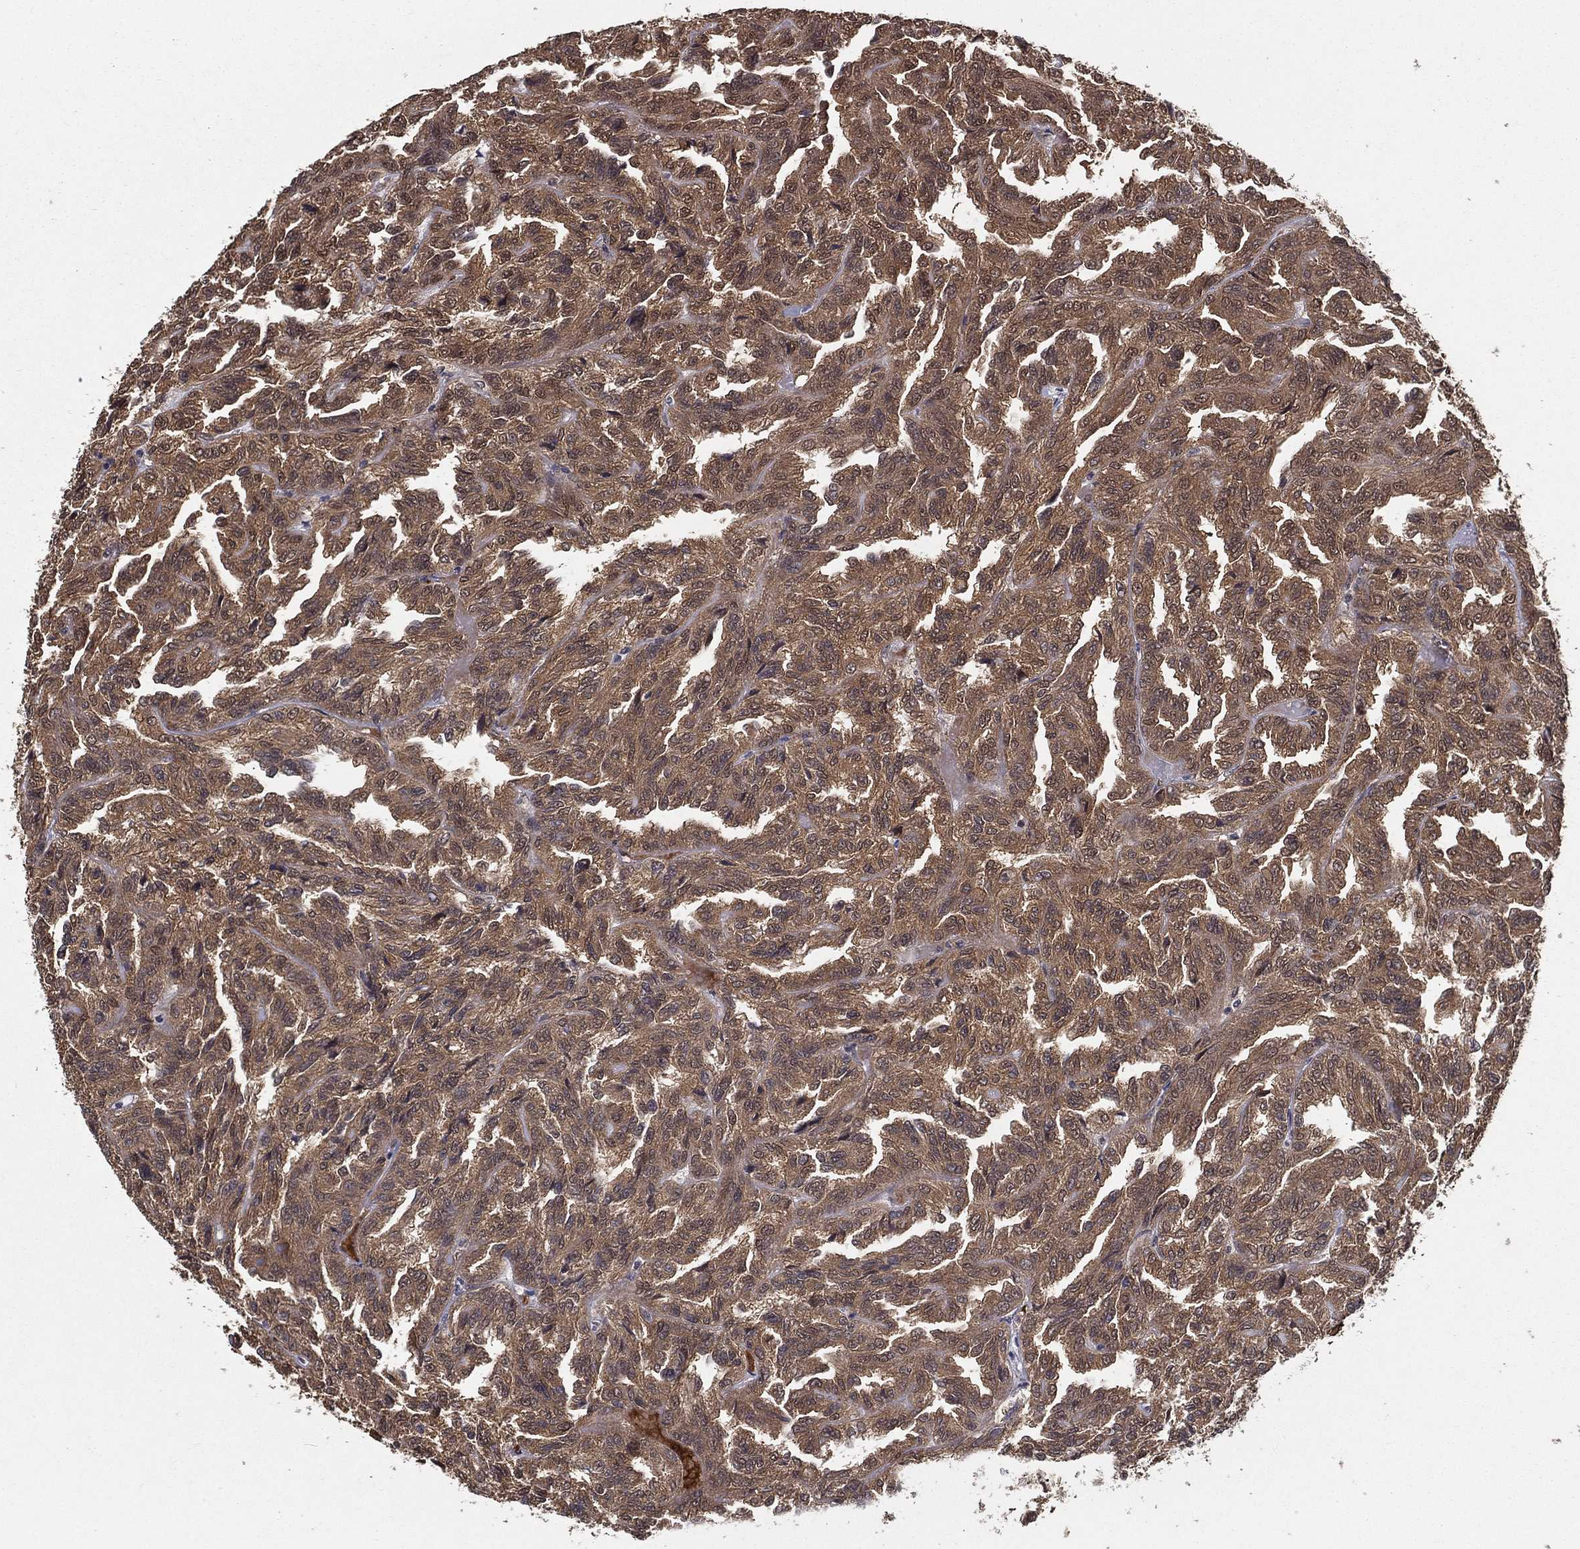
{"staining": {"intensity": "weak", "quantity": ">75%", "location": "cytoplasmic/membranous"}, "tissue": "renal cancer", "cell_type": "Tumor cells", "image_type": "cancer", "snomed": [{"axis": "morphology", "description": "Adenocarcinoma, NOS"}, {"axis": "topography", "description": "Kidney"}], "caption": "DAB immunohistochemical staining of renal cancer (adenocarcinoma) exhibits weak cytoplasmic/membranous protein expression in approximately >75% of tumor cells.", "gene": "CARM1", "patient": {"sex": "male", "age": 79}}